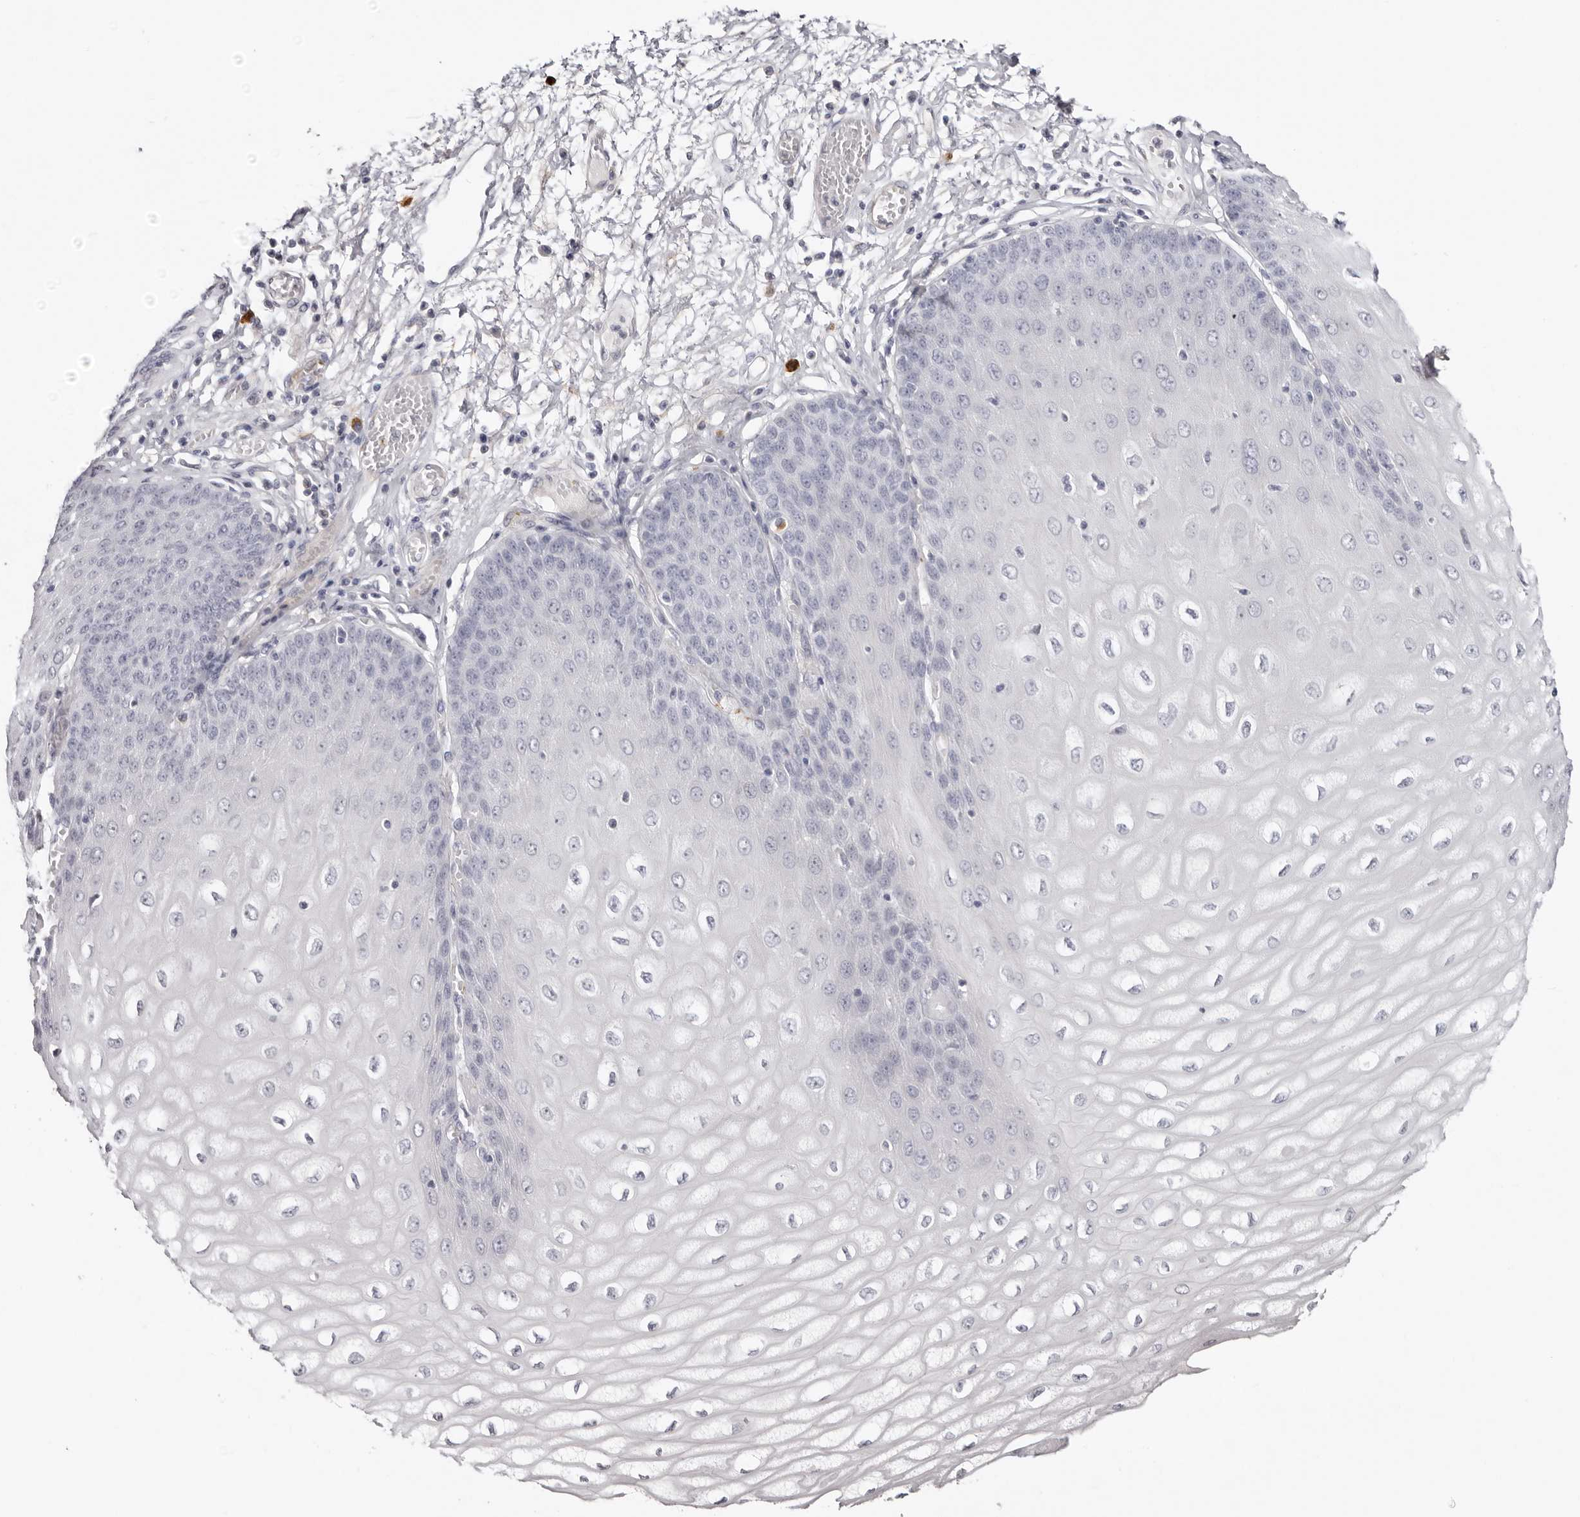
{"staining": {"intensity": "negative", "quantity": "none", "location": "none"}, "tissue": "esophagus", "cell_type": "Squamous epithelial cells", "image_type": "normal", "snomed": [{"axis": "morphology", "description": "Normal tissue, NOS"}, {"axis": "topography", "description": "Esophagus"}], "caption": "A micrograph of human esophagus is negative for staining in squamous epithelial cells. Brightfield microscopy of immunohistochemistry stained with DAB (brown) and hematoxylin (blue), captured at high magnification.", "gene": "PKDCC", "patient": {"sex": "male", "age": 60}}